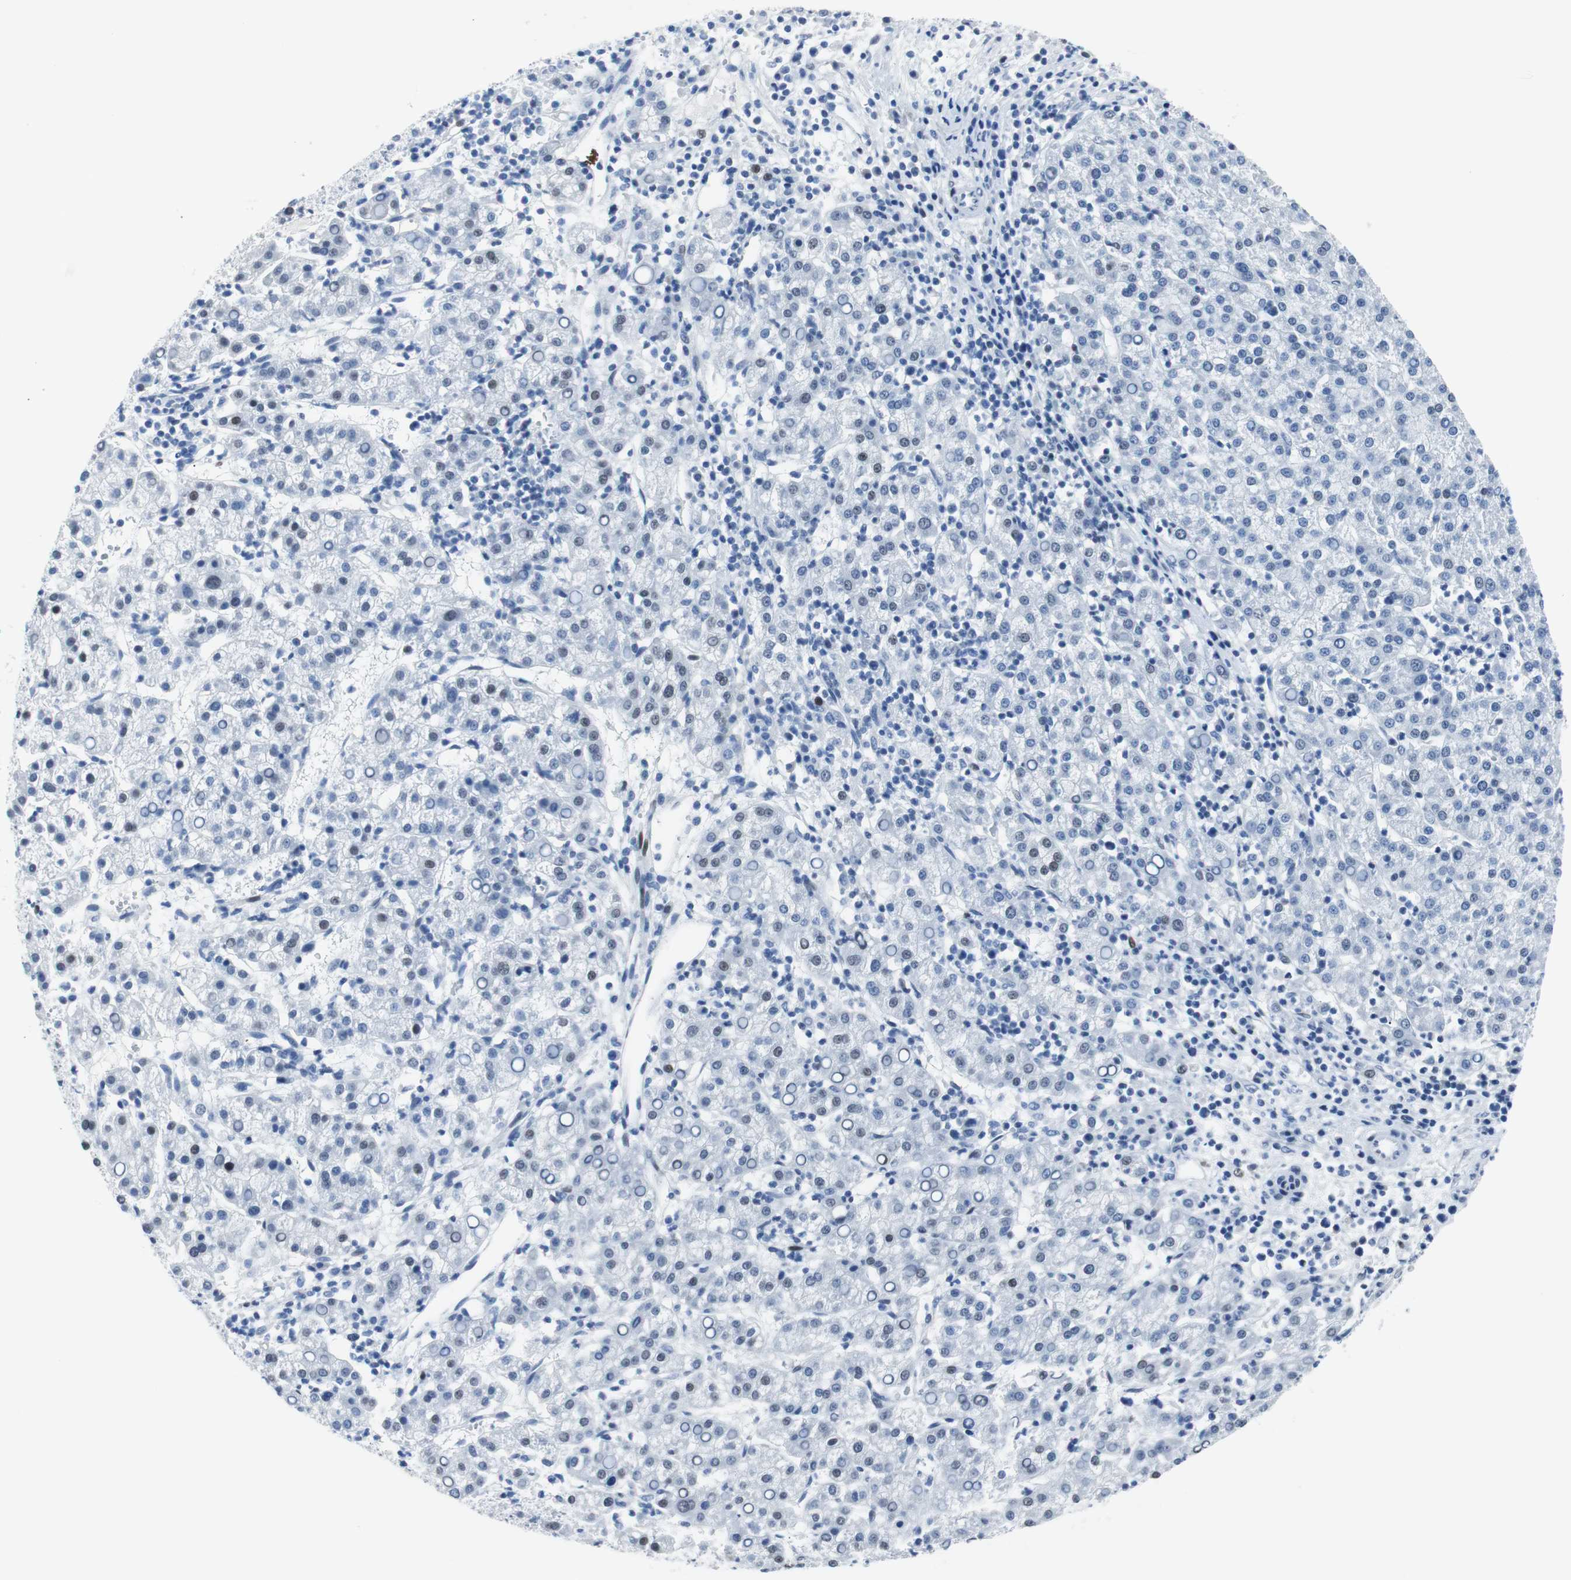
{"staining": {"intensity": "weak", "quantity": "<25%", "location": "nuclear"}, "tissue": "liver cancer", "cell_type": "Tumor cells", "image_type": "cancer", "snomed": [{"axis": "morphology", "description": "Carcinoma, Hepatocellular, NOS"}, {"axis": "topography", "description": "Liver"}], "caption": "The histopathology image reveals no significant staining in tumor cells of hepatocellular carcinoma (liver). The staining was performed using DAB (3,3'-diaminobenzidine) to visualize the protein expression in brown, while the nuclei were stained in blue with hematoxylin (Magnification: 20x).", "gene": "JUN", "patient": {"sex": "female", "age": 58}}